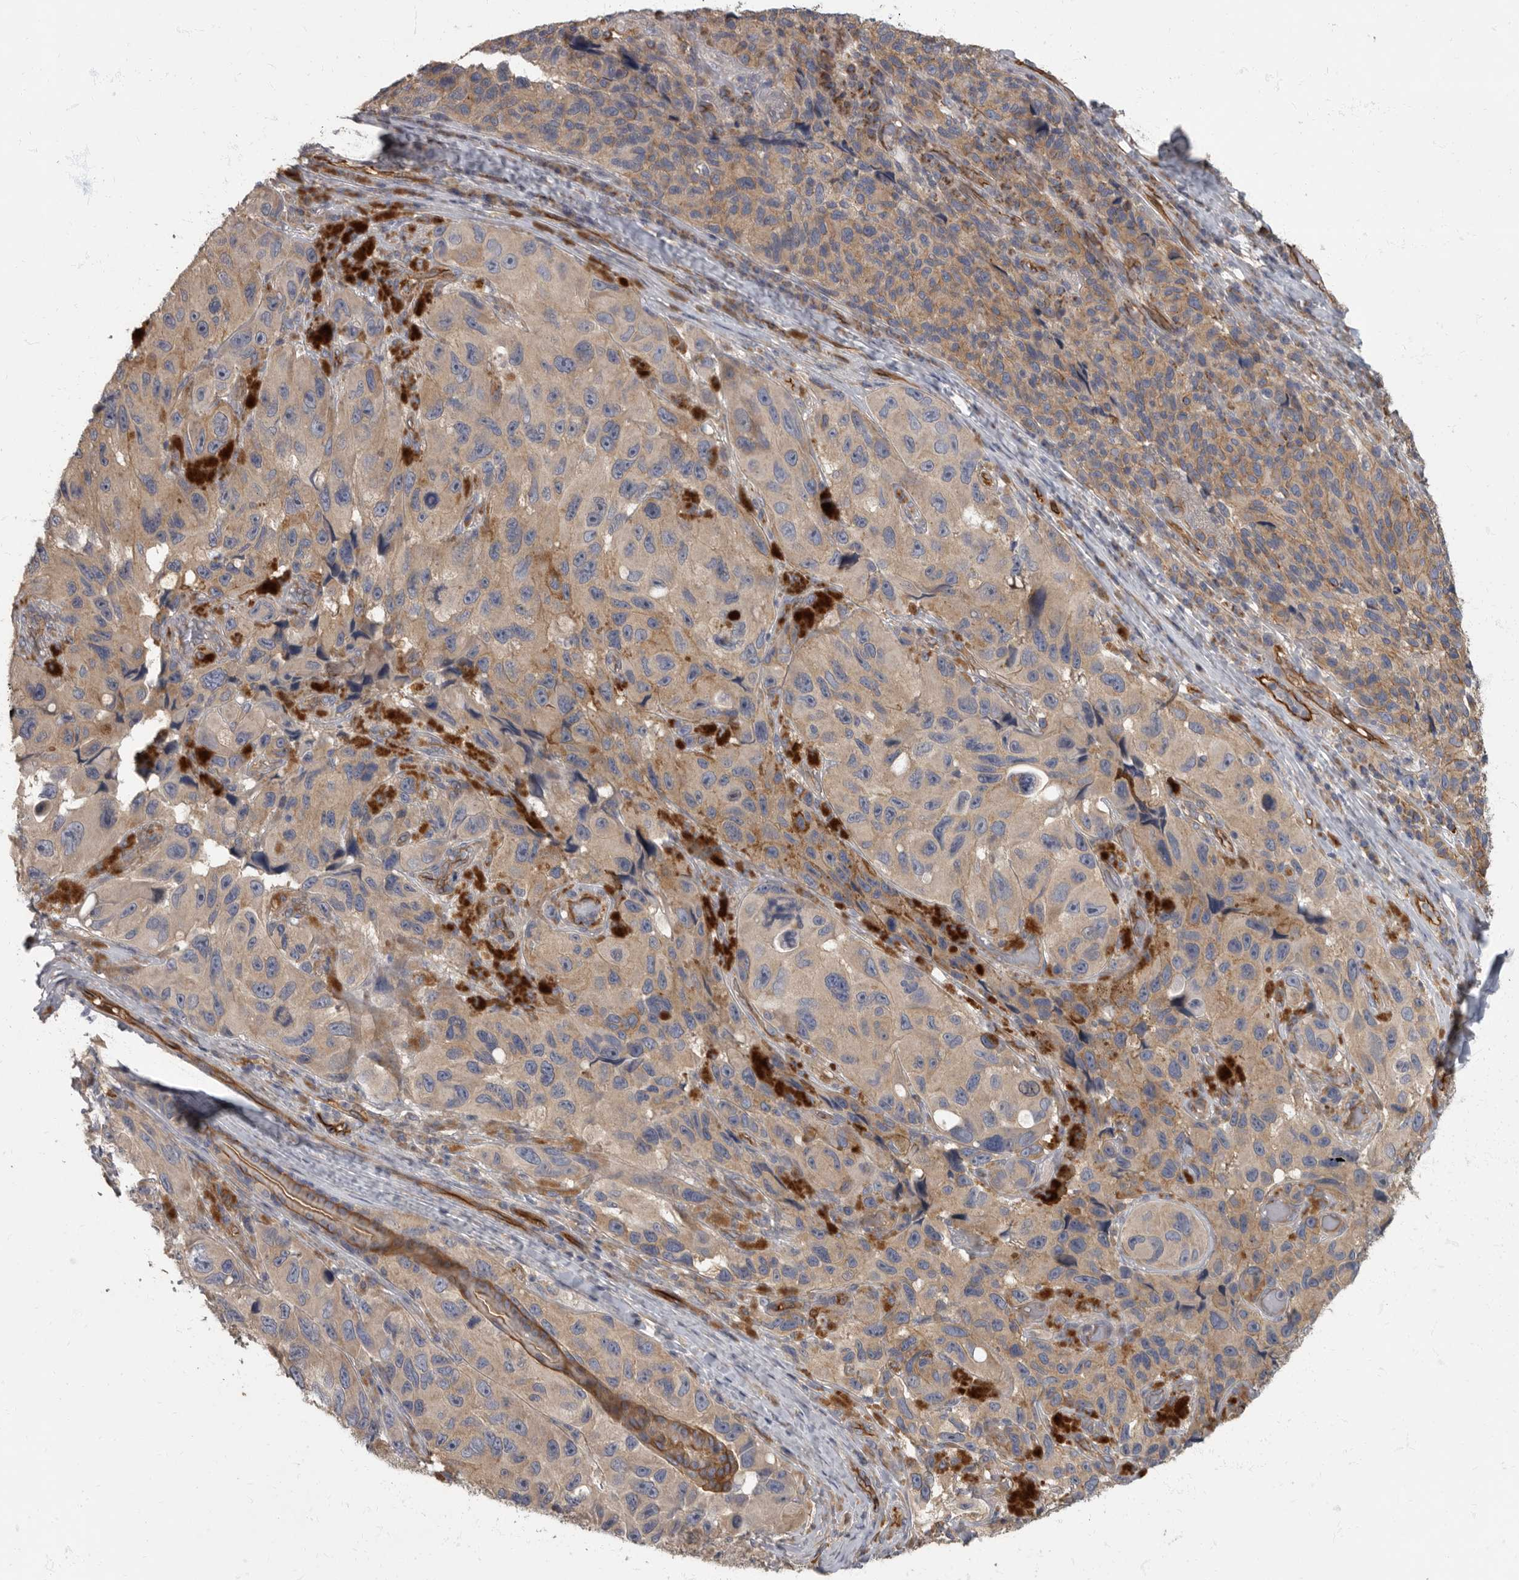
{"staining": {"intensity": "weak", "quantity": ">75%", "location": "cytoplasmic/membranous"}, "tissue": "melanoma", "cell_type": "Tumor cells", "image_type": "cancer", "snomed": [{"axis": "morphology", "description": "Malignant melanoma, NOS"}, {"axis": "topography", "description": "Skin"}], "caption": "Brown immunohistochemical staining in malignant melanoma exhibits weak cytoplasmic/membranous positivity in about >75% of tumor cells.", "gene": "PDK1", "patient": {"sex": "female", "age": 73}}